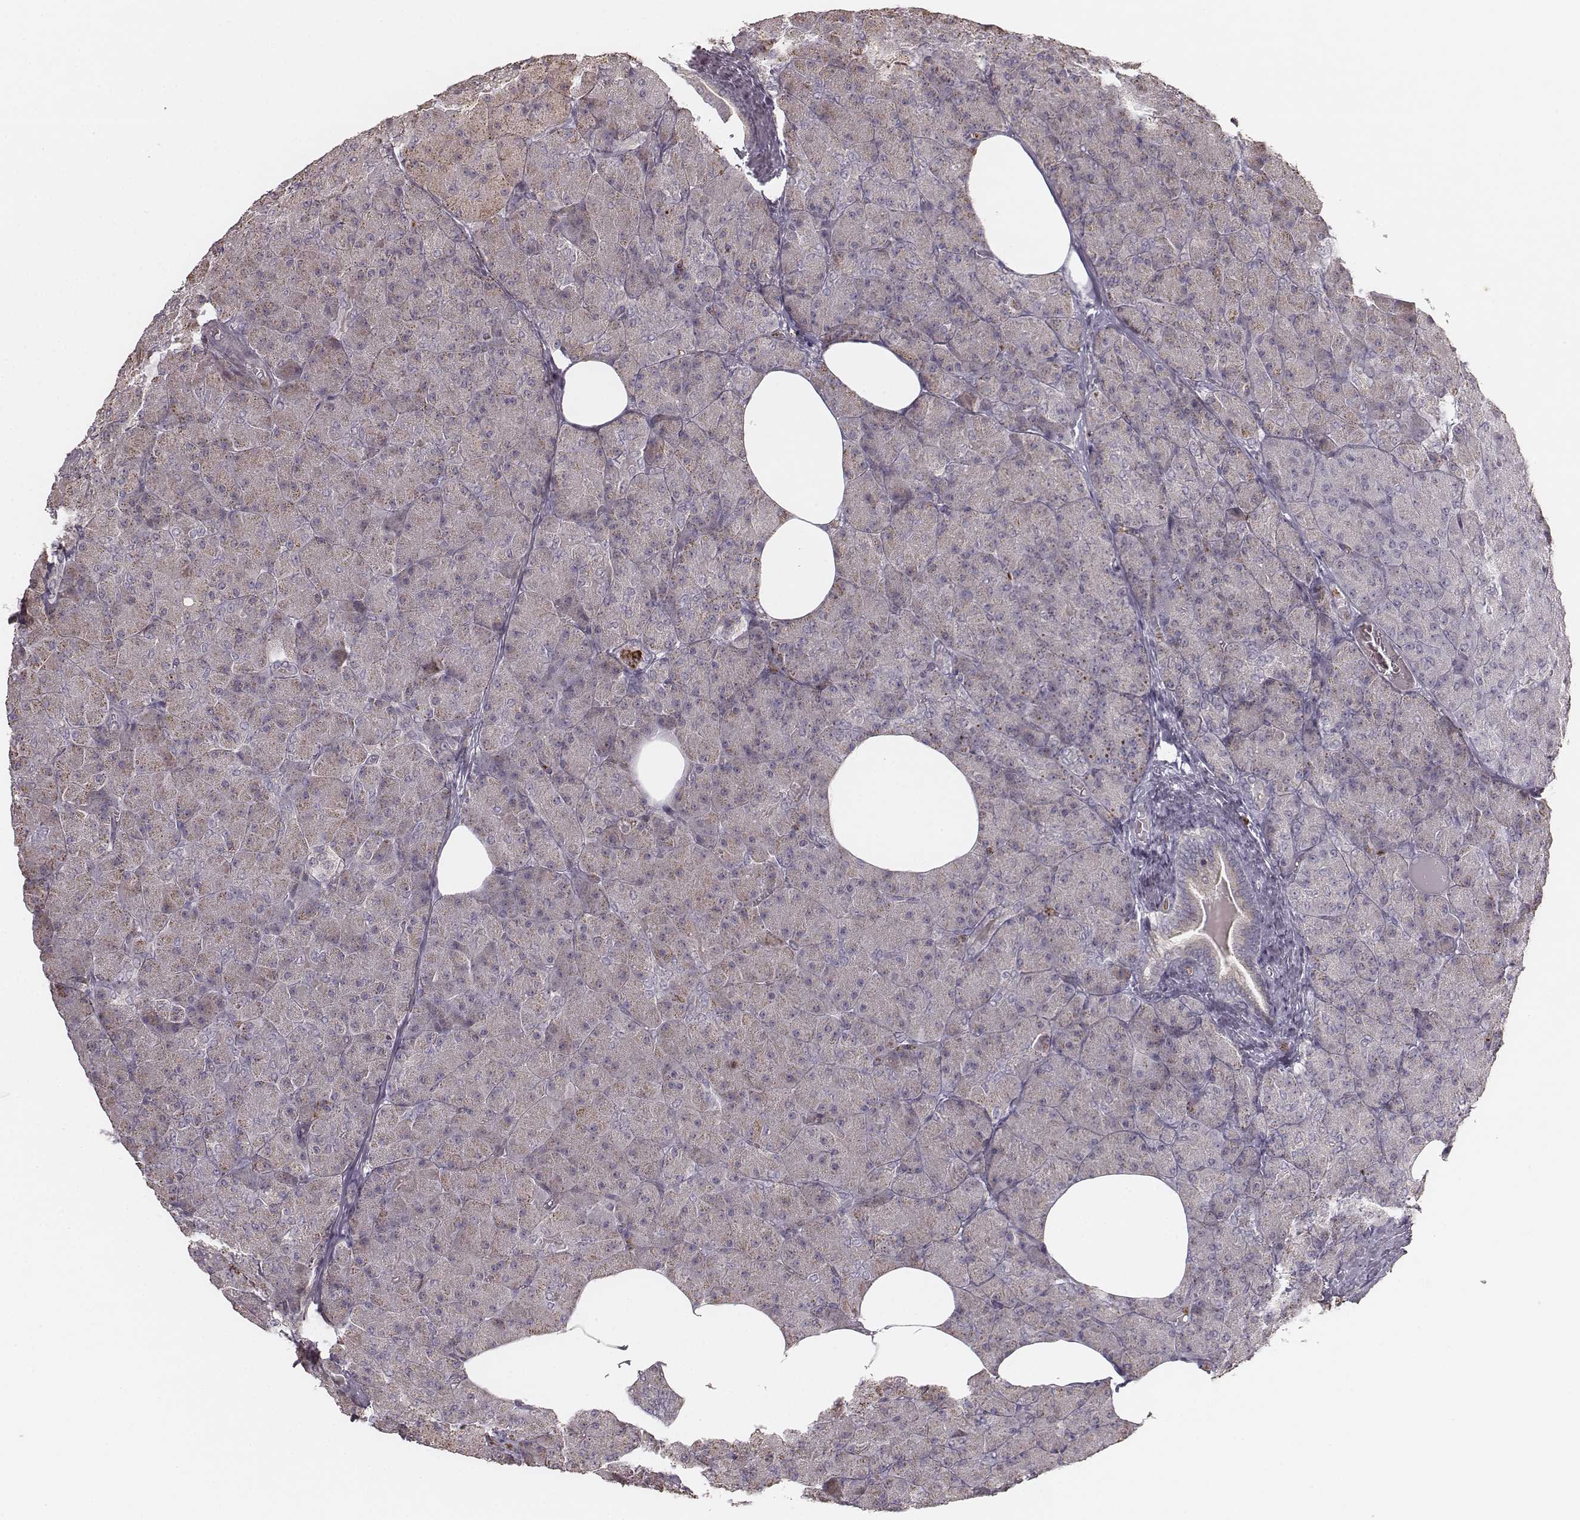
{"staining": {"intensity": "weak", "quantity": ">75%", "location": "cytoplasmic/membranous"}, "tissue": "pancreas", "cell_type": "Exocrine glandular cells", "image_type": "normal", "snomed": [{"axis": "morphology", "description": "Normal tissue, NOS"}, {"axis": "topography", "description": "Pancreas"}], "caption": "IHC staining of benign pancreas, which demonstrates low levels of weak cytoplasmic/membranous staining in about >75% of exocrine glandular cells indicating weak cytoplasmic/membranous protein positivity. The staining was performed using DAB (3,3'-diaminobenzidine) (brown) for protein detection and nuclei were counterstained in hematoxylin (blue).", "gene": "ABCA7", "patient": {"sex": "female", "age": 45}}